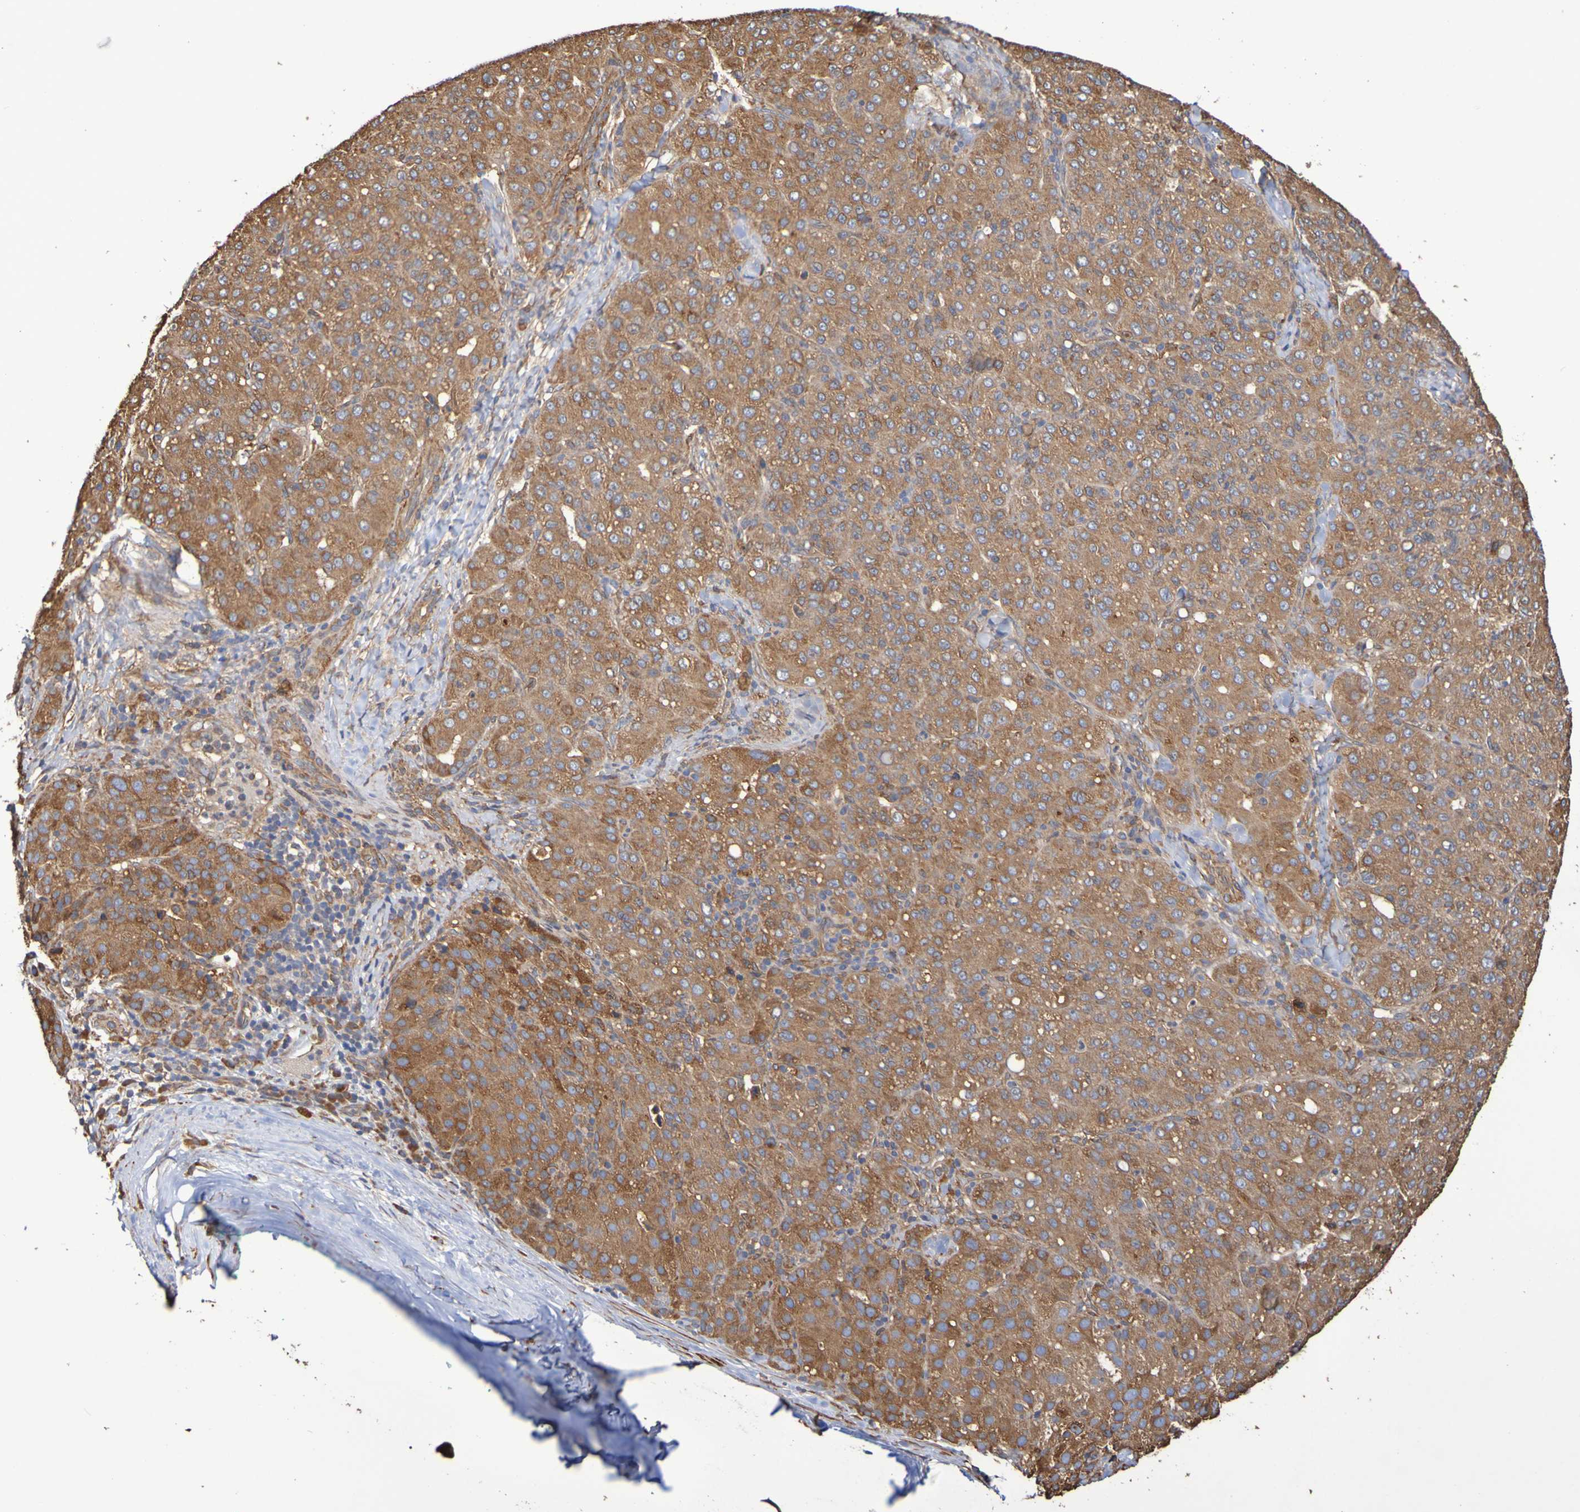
{"staining": {"intensity": "moderate", "quantity": ">75%", "location": "cytoplasmic/membranous"}, "tissue": "liver cancer", "cell_type": "Tumor cells", "image_type": "cancer", "snomed": [{"axis": "morphology", "description": "Carcinoma, Hepatocellular, NOS"}, {"axis": "topography", "description": "Liver"}], "caption": "Protein staining by IHC demonstrates moderate cytoplasmic/membranous positivity in approximately >75% of tumor cells in liver cancer. (Brightfield microscopy of DAB IHC at high magnification).", "gene": "RAB11A", "patient": {"sex": "male", "age": 65}}